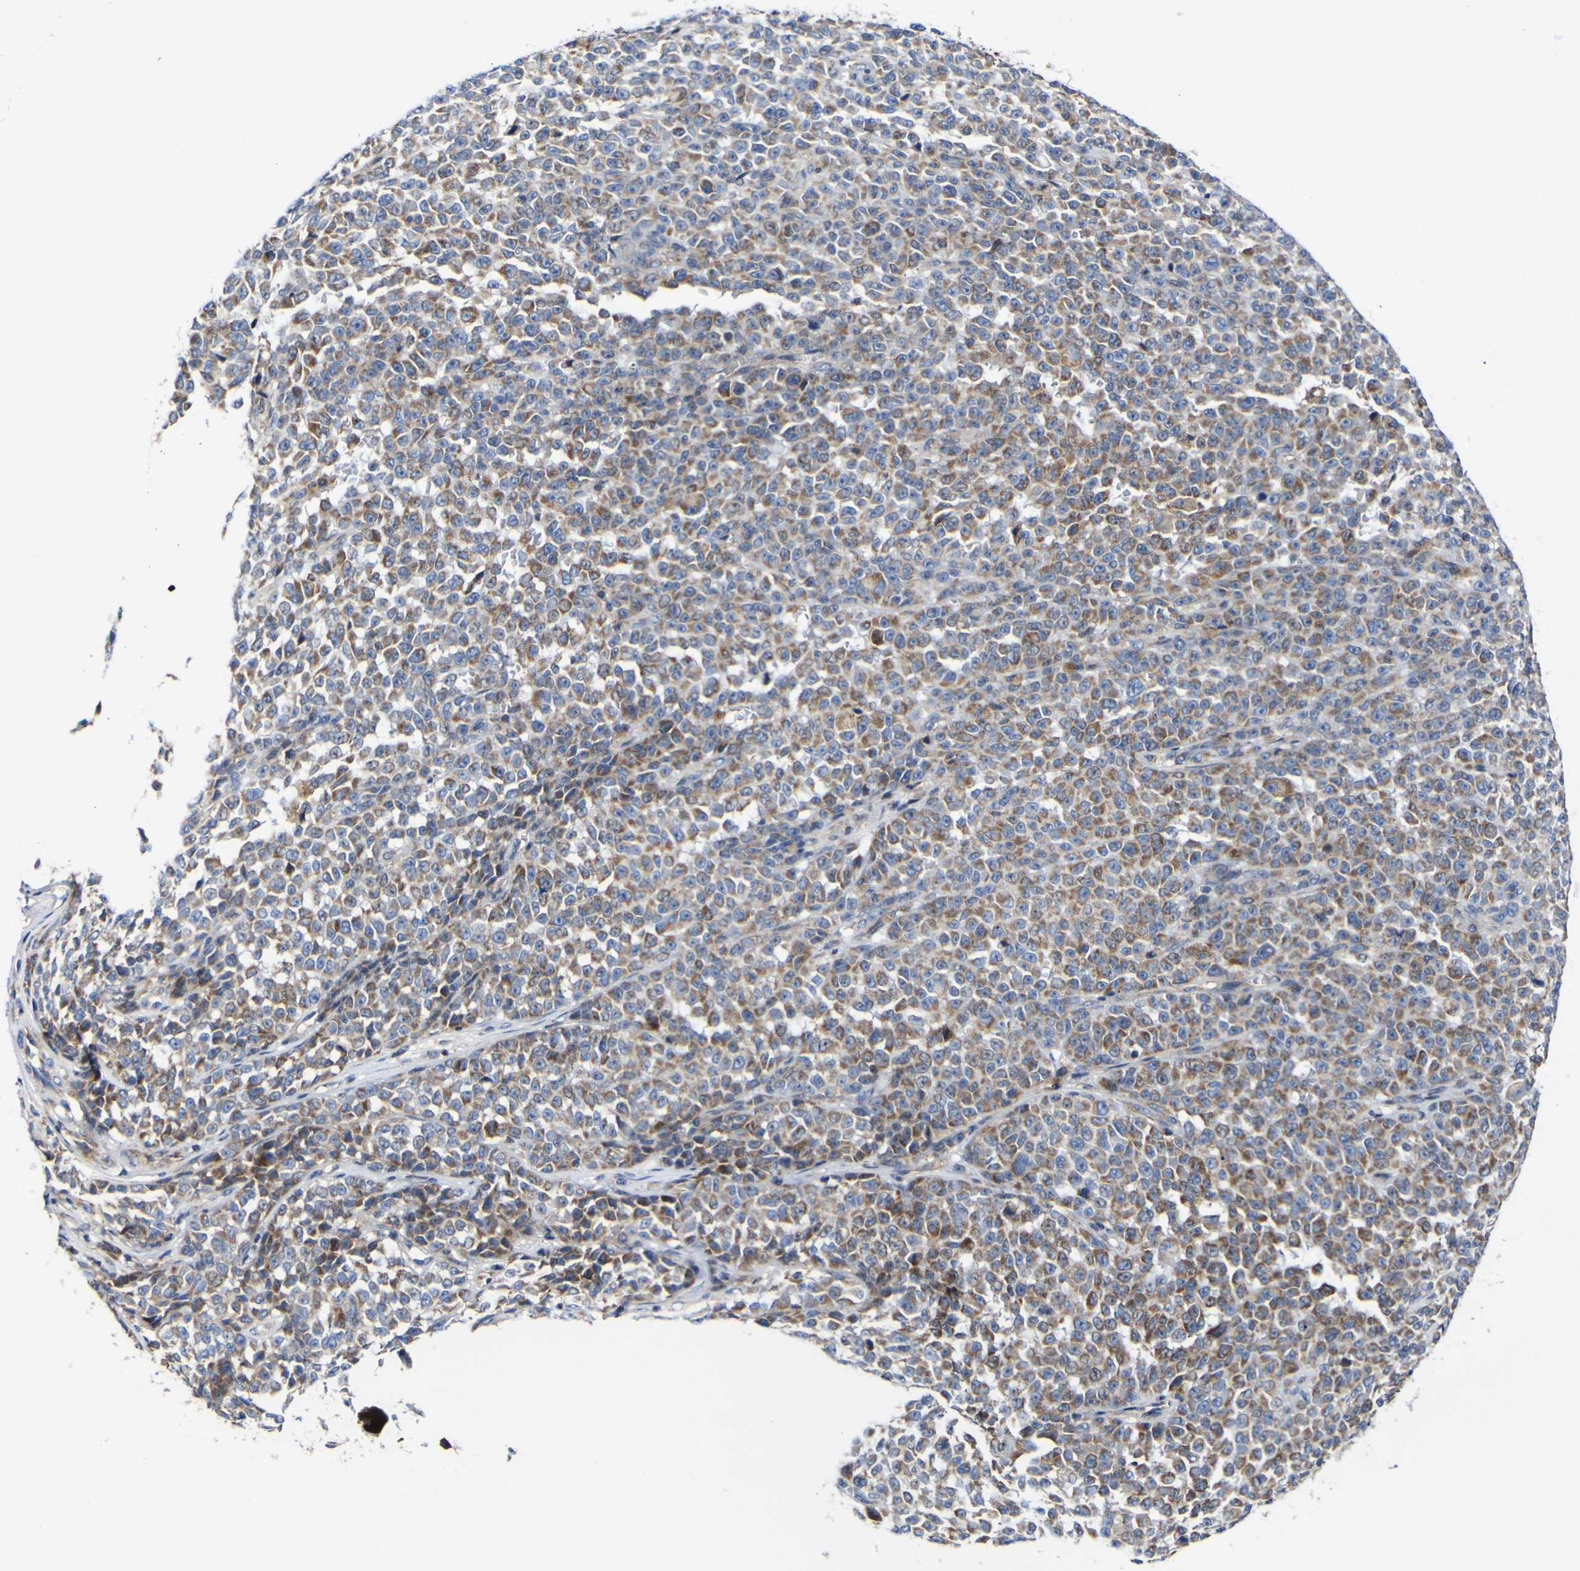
{"staining": {"intensity": "moderate", "quantity": ">75%", "location": "cytoplasmic/membranous"}, "tissue": "melanoma", "cell_type": "Tumor cells", "image_type": "cancer", "snomed": [{"axis": "morphology", "description": "Malignant melanoma, NOS"}, {"axis": "topography", "description": "Skin"}], "caption": "Immunohistochemical staining of malignant melanoma reveals medium levels of moderate cytoplasmic/membranous positivity in about >75% of tumor cells.", "gene": "CCDC90B", "patient": {"sex": "female", "age": 82}}